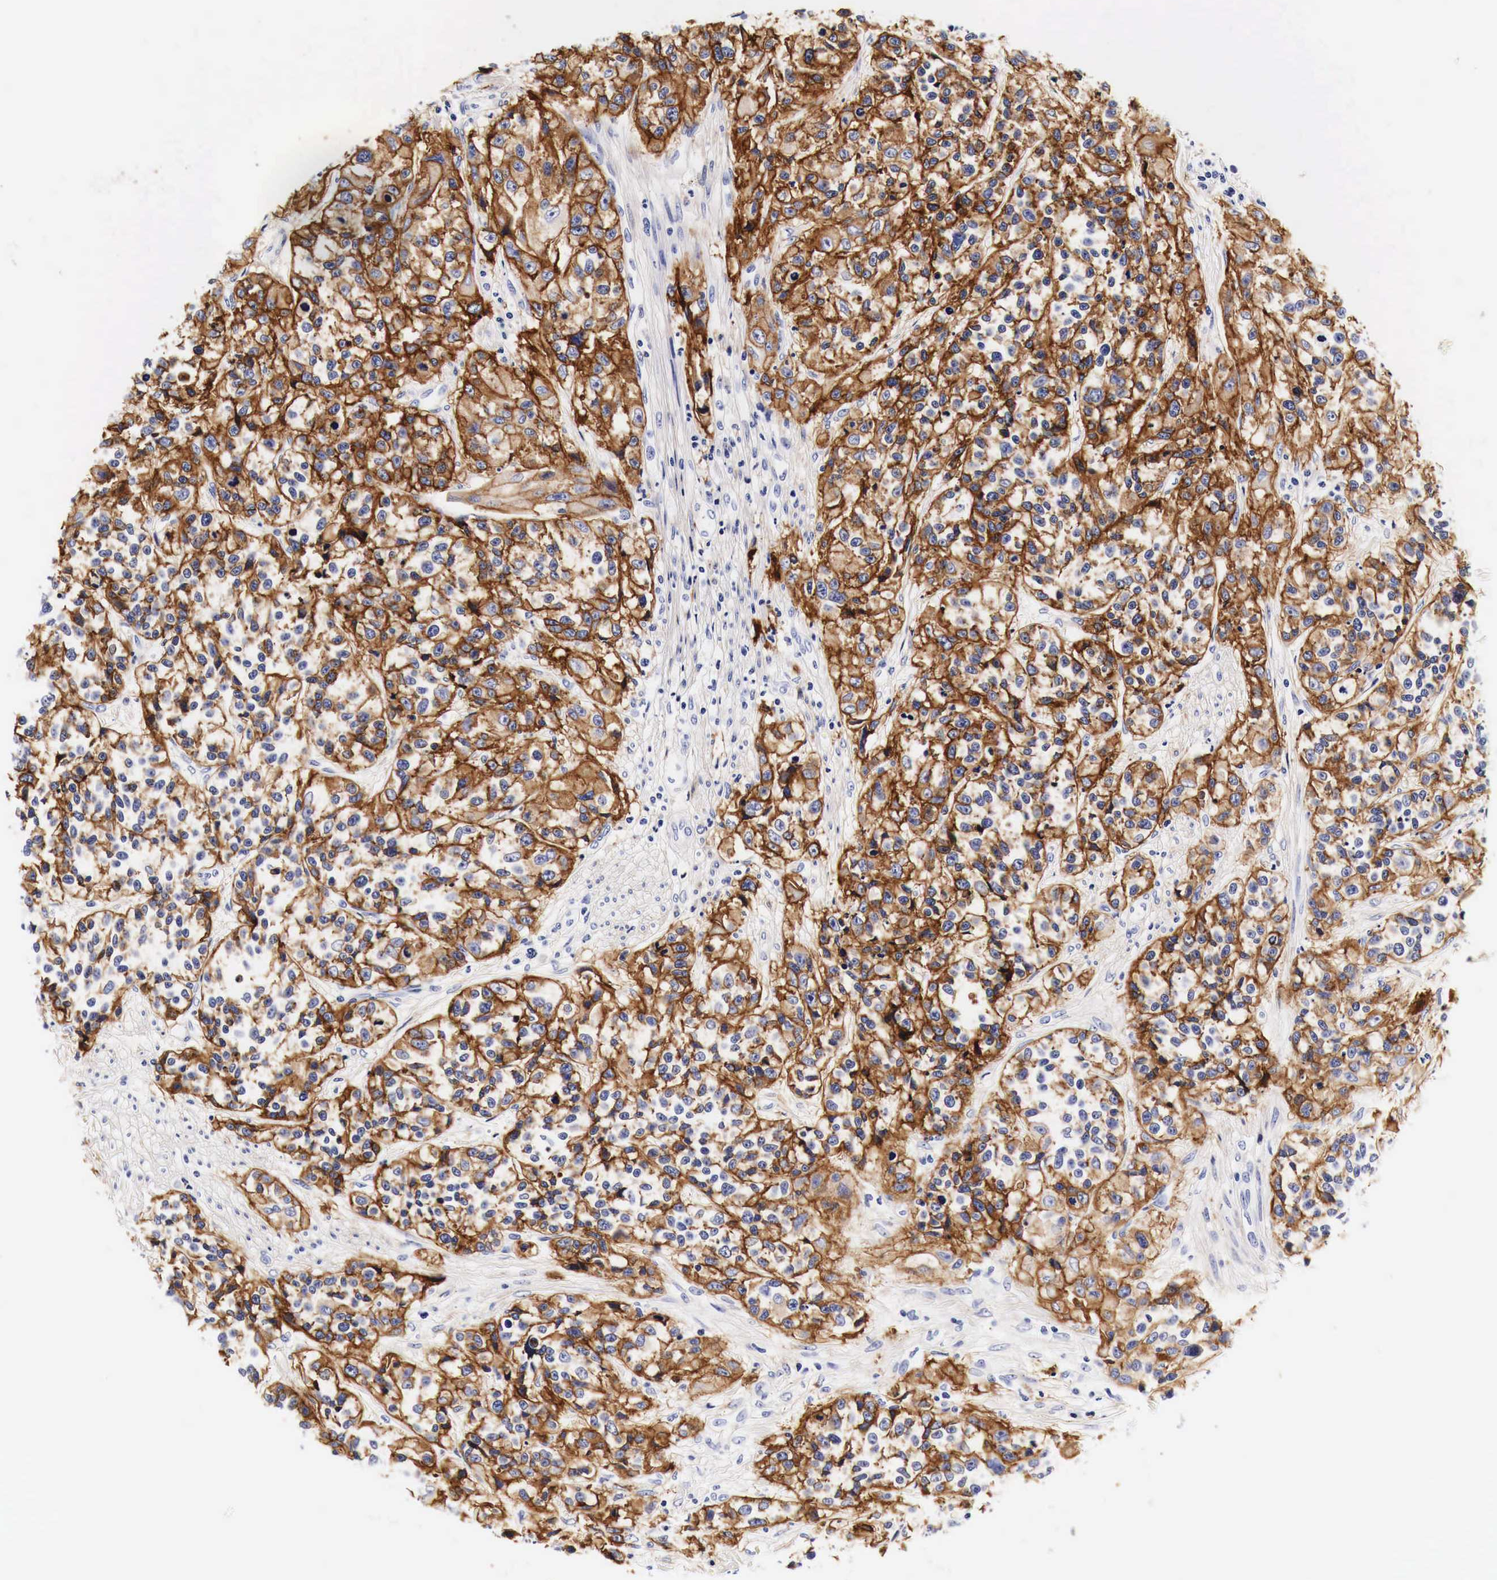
{"staining": {"intensity": "strong", "quantity": ">75%", "location": "cytoplasmic/membranous"}, "tissue": "urothelial cancer", "cell_type": "Tumor cells", "image_type": "cancer", "snomed": [{"axis": "morphology", "description": "Urothelial carcinoma, High grade"}, {"axis": "topography", "description": "Urinary bladder"}], "caption": "Immunohistochemical staining of urothelial carcinoma (high-grade) reveals strong cytoplasmic/membranous protein expression in approximately >75% of tumor cells. The staining was performed using DAB (3,3'-diaminobenzidine) to visualize the protein expression in brown, while the nuclei were stained in blue with hematoxylin (Magnification: 20x).", "gene": "EGFR", "patient": {"sex": "female", "age": 81}}